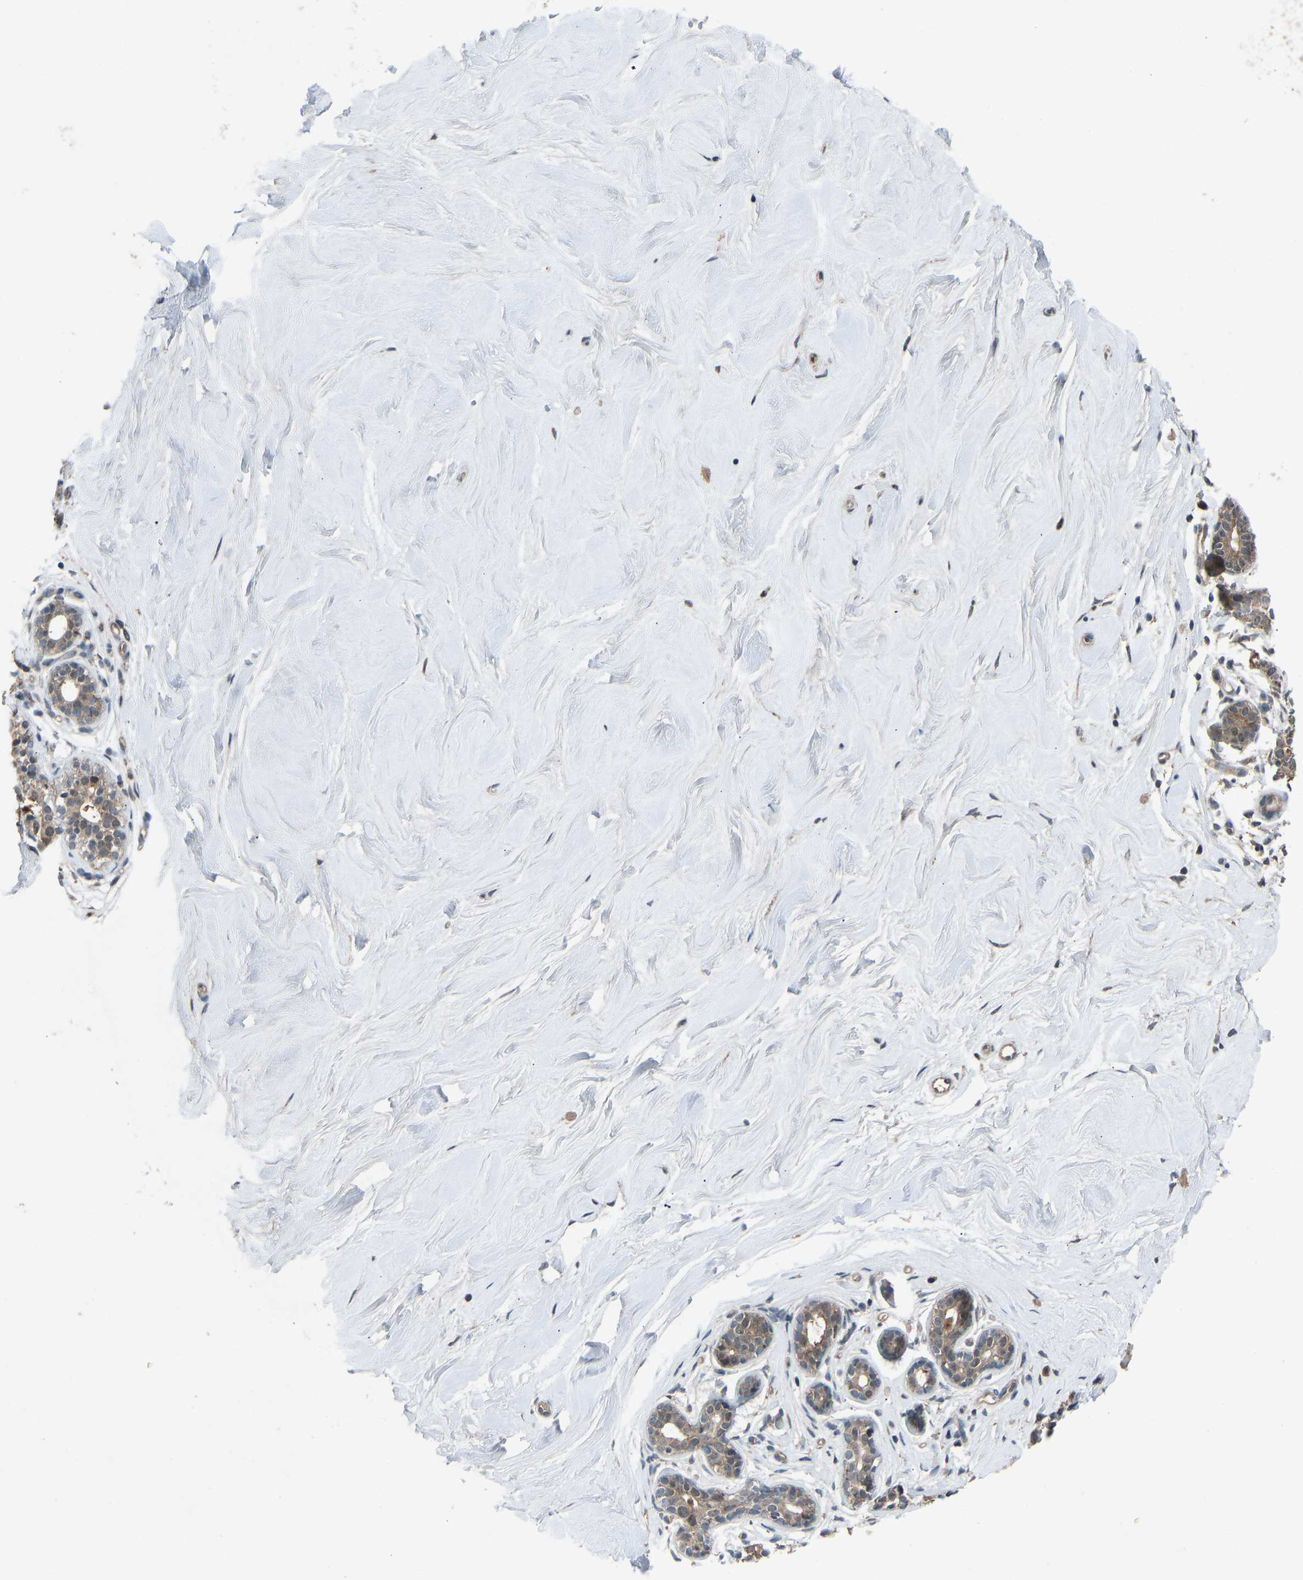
{"staining": {"intensity": "weak", "quantity": "<25%", "location": "cytoplasmic/membranous"}, "tissue": "breast", "cell_type": "Adipocytes", "image_type": "normal", "snomed": [{"axis": "morphology", "description": "Normal tissue, NOS"}, {"axis": "topography", "description": "Breast"}], "caption": "DAB (3,3'-diaminobenzidine) immunohistochemical staining of normal breast exhibits no significant staining in adipocytes.", "gene": "SLC43A1", "patient": {"sex": "female", "age": 22}}